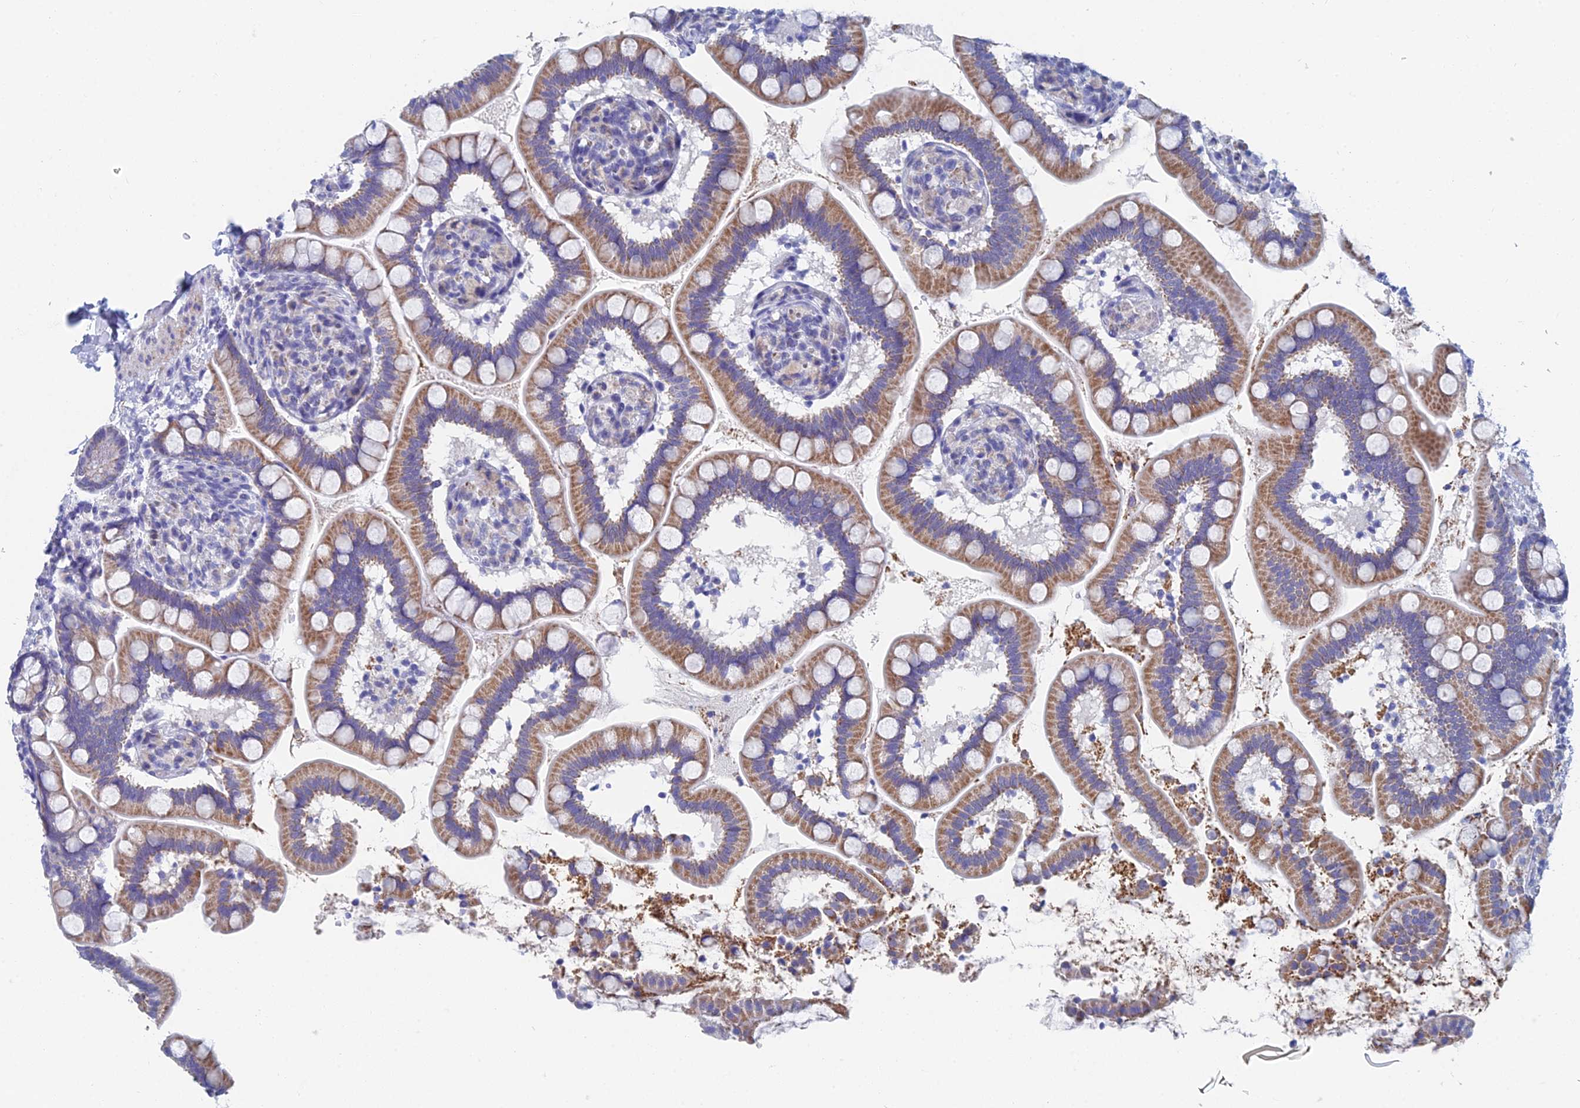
{"staining": {"intensity": "moderate", "quantity": ">75%", "location": "cytoplasmic/membranous"}, "tissue": "small intestine", "cell_type": "Glandular cells", "image_type": "normal", "snomed": [{"axis": "morphology", "description": "Normal tissue, NOS"}, {"axis": "topography", "description": "Small intestine"}], "caption": "Immunohistochemistry micrograph of unremarkable small intestine: human small intestine stained using immunohistochemistry (IHC) shows medium levels of moderate protein expression localized specifically in the cytoplasmic/membranous of glandular cells, appearing as a cytoplasmic/membranous brown color.", "gene": "ACSM1", "patient": {"sex": "female", "age": 64}}